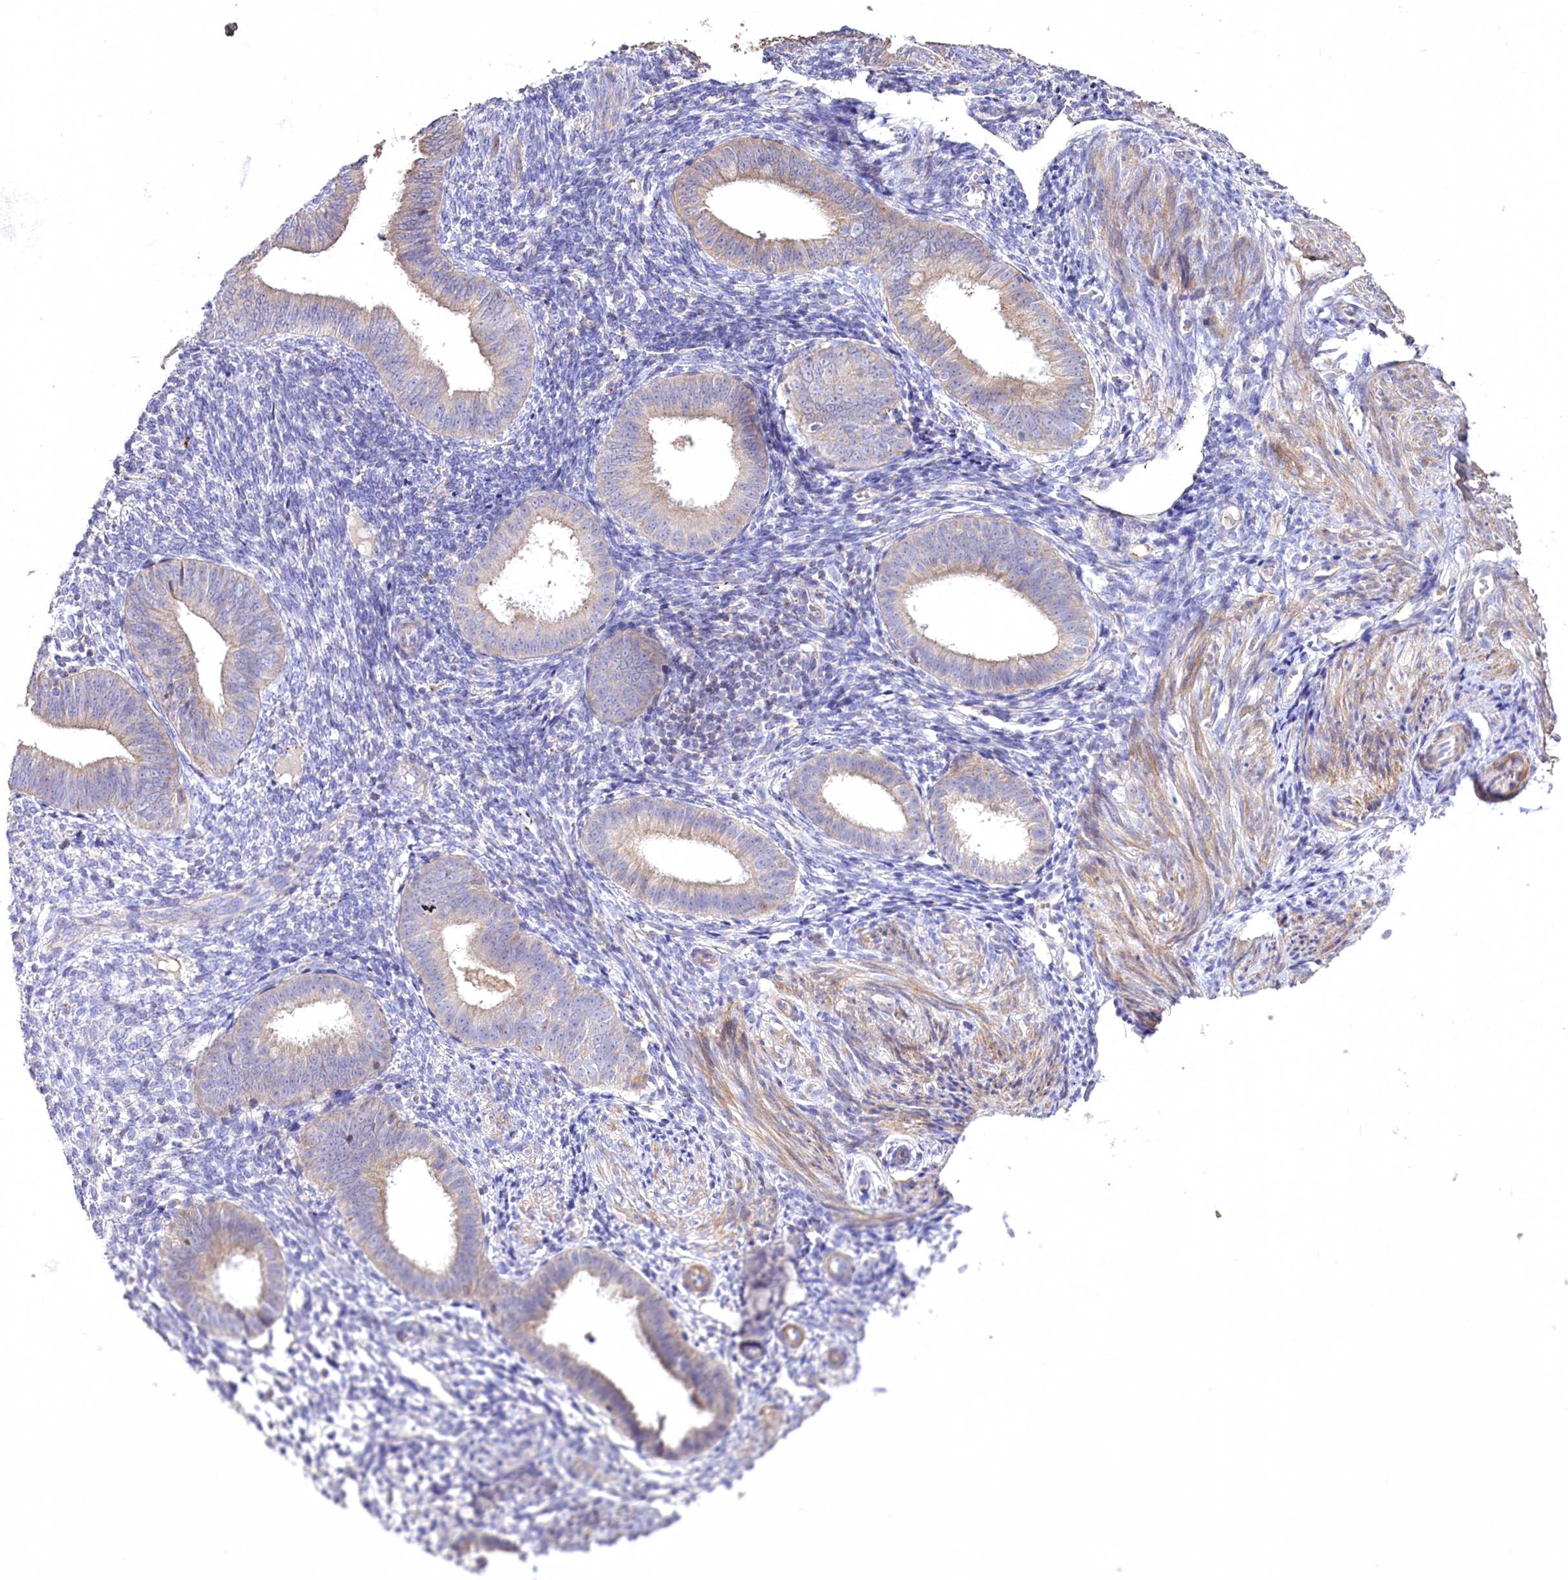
{"staining": {"intensity": "negative", "quantity": "none", "location": "none"}, "tissue": "endometrium", "cell_type": "Cells in endometrial stroma", "image_type": "normal", "snomed": [{"axis": "morphology", "description": "Normal tissue, NOS"}, {"axis": "topography", "description": "Uterus"}, {"axis": "topography", "description": "Endometrium"}], "caption": "Immunohistochemistry image of benign endometrium: human endometrium stained with DAB displays no significant protein expression in cells in endometrial stroma.", "gene": "PTER", "patient": {"sex": "female", "age": 48}}